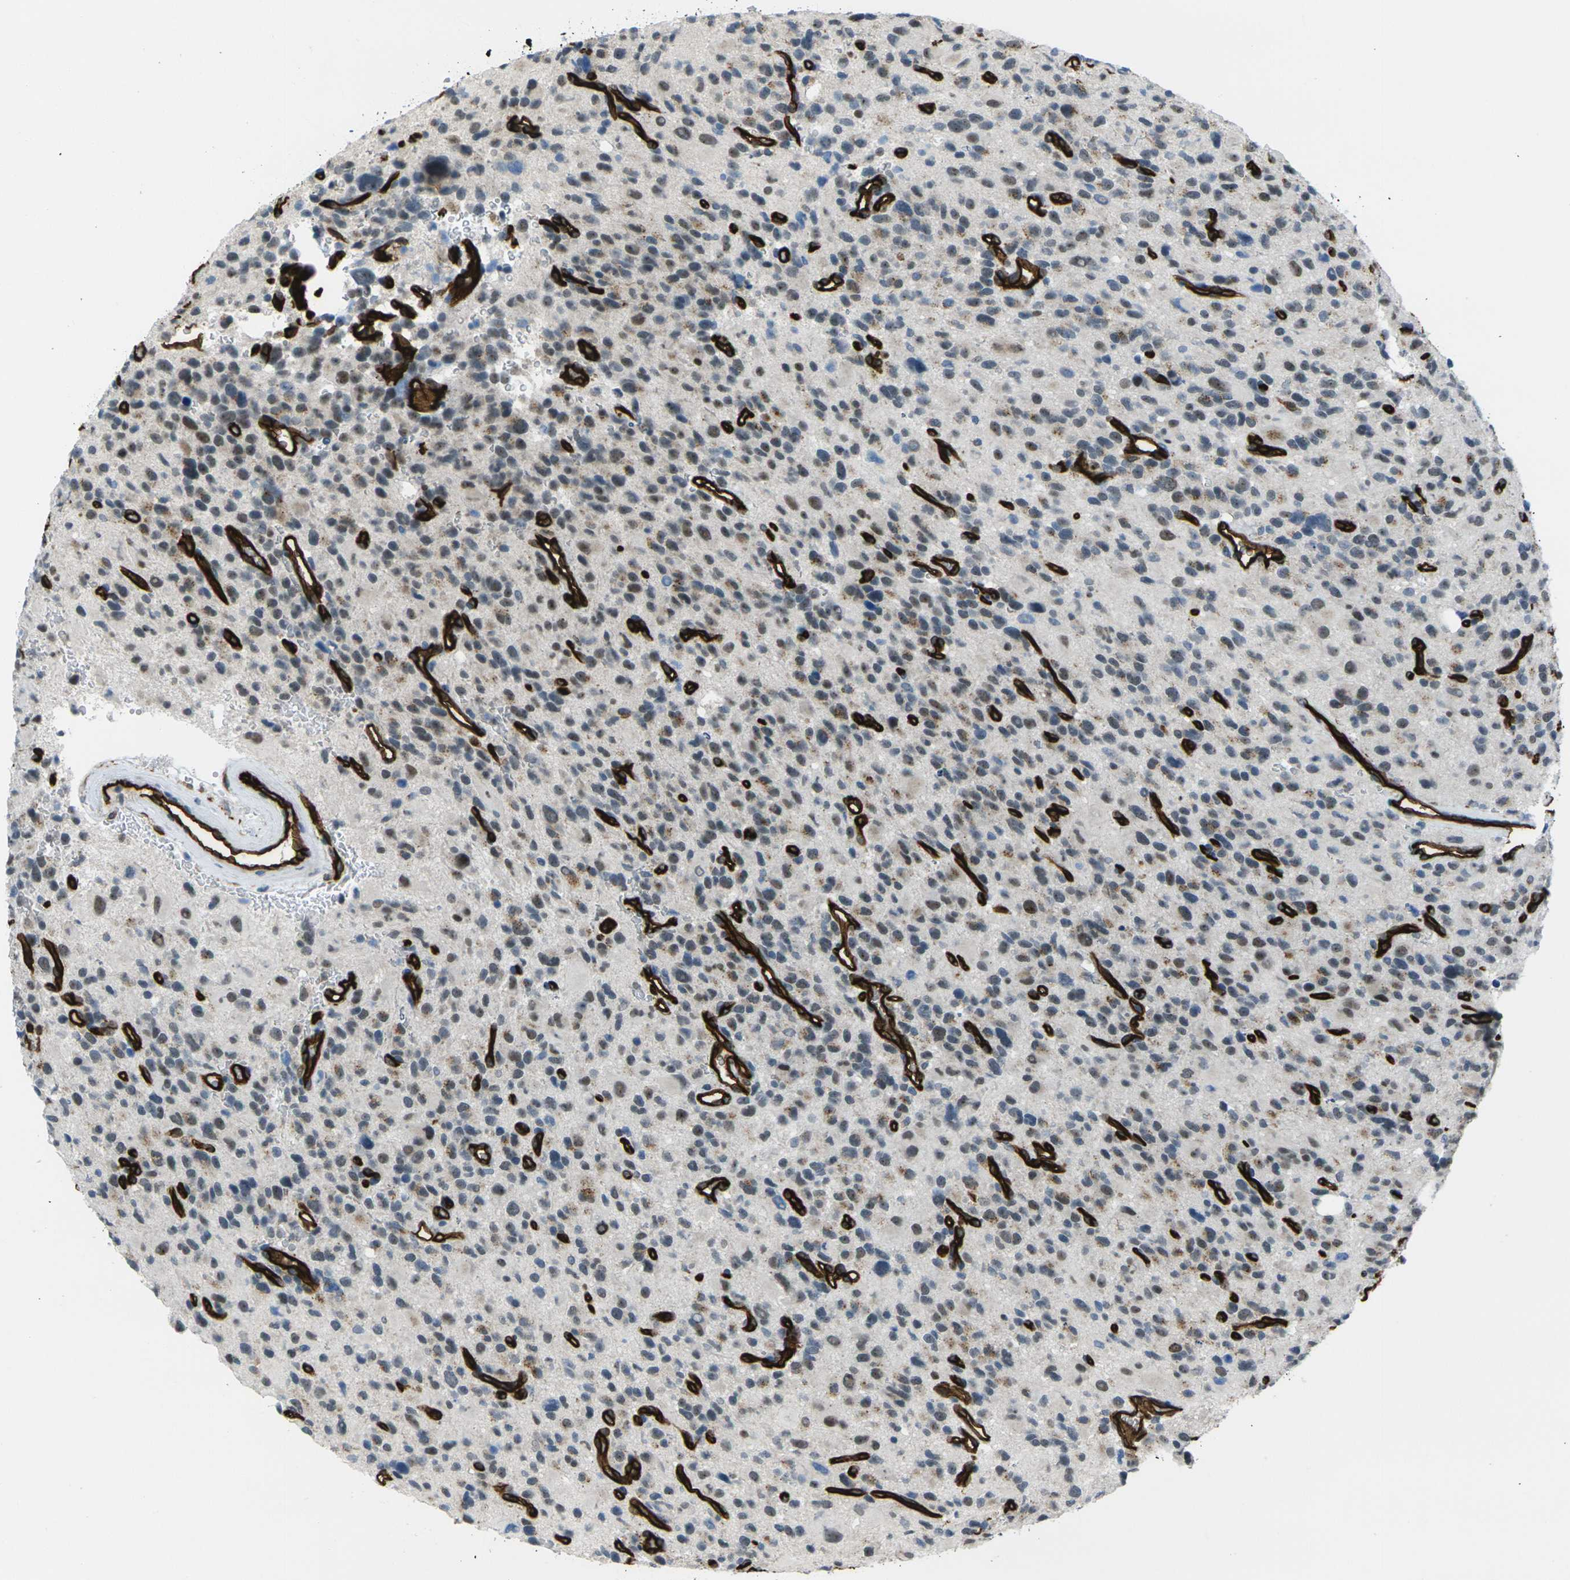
{"staining": {"intensity": "weak", "quantity": "25%-75%", "location": "nuclear"}, "tissue": "glioma", "cell_type": "Tumor cells", "image_type": "cancer", "snomed": [{"axis": "morphology", "description": "Glioma, malignant, High grade"}, {"axis": "topography", "description": "Brain"}], "caption": "Immunohistochemistry staining of glioma, which displays low levels of weak nuclear staining in about 25%-75% of tumor cells indicating weak nuclear protein expression. The staining was performed using DAB (brown) for protein detection and nuclei were counterstained in hematoxylin (blue).", "gene": "HSPA12B", "patient": {"sex": "male", "age": 48}}